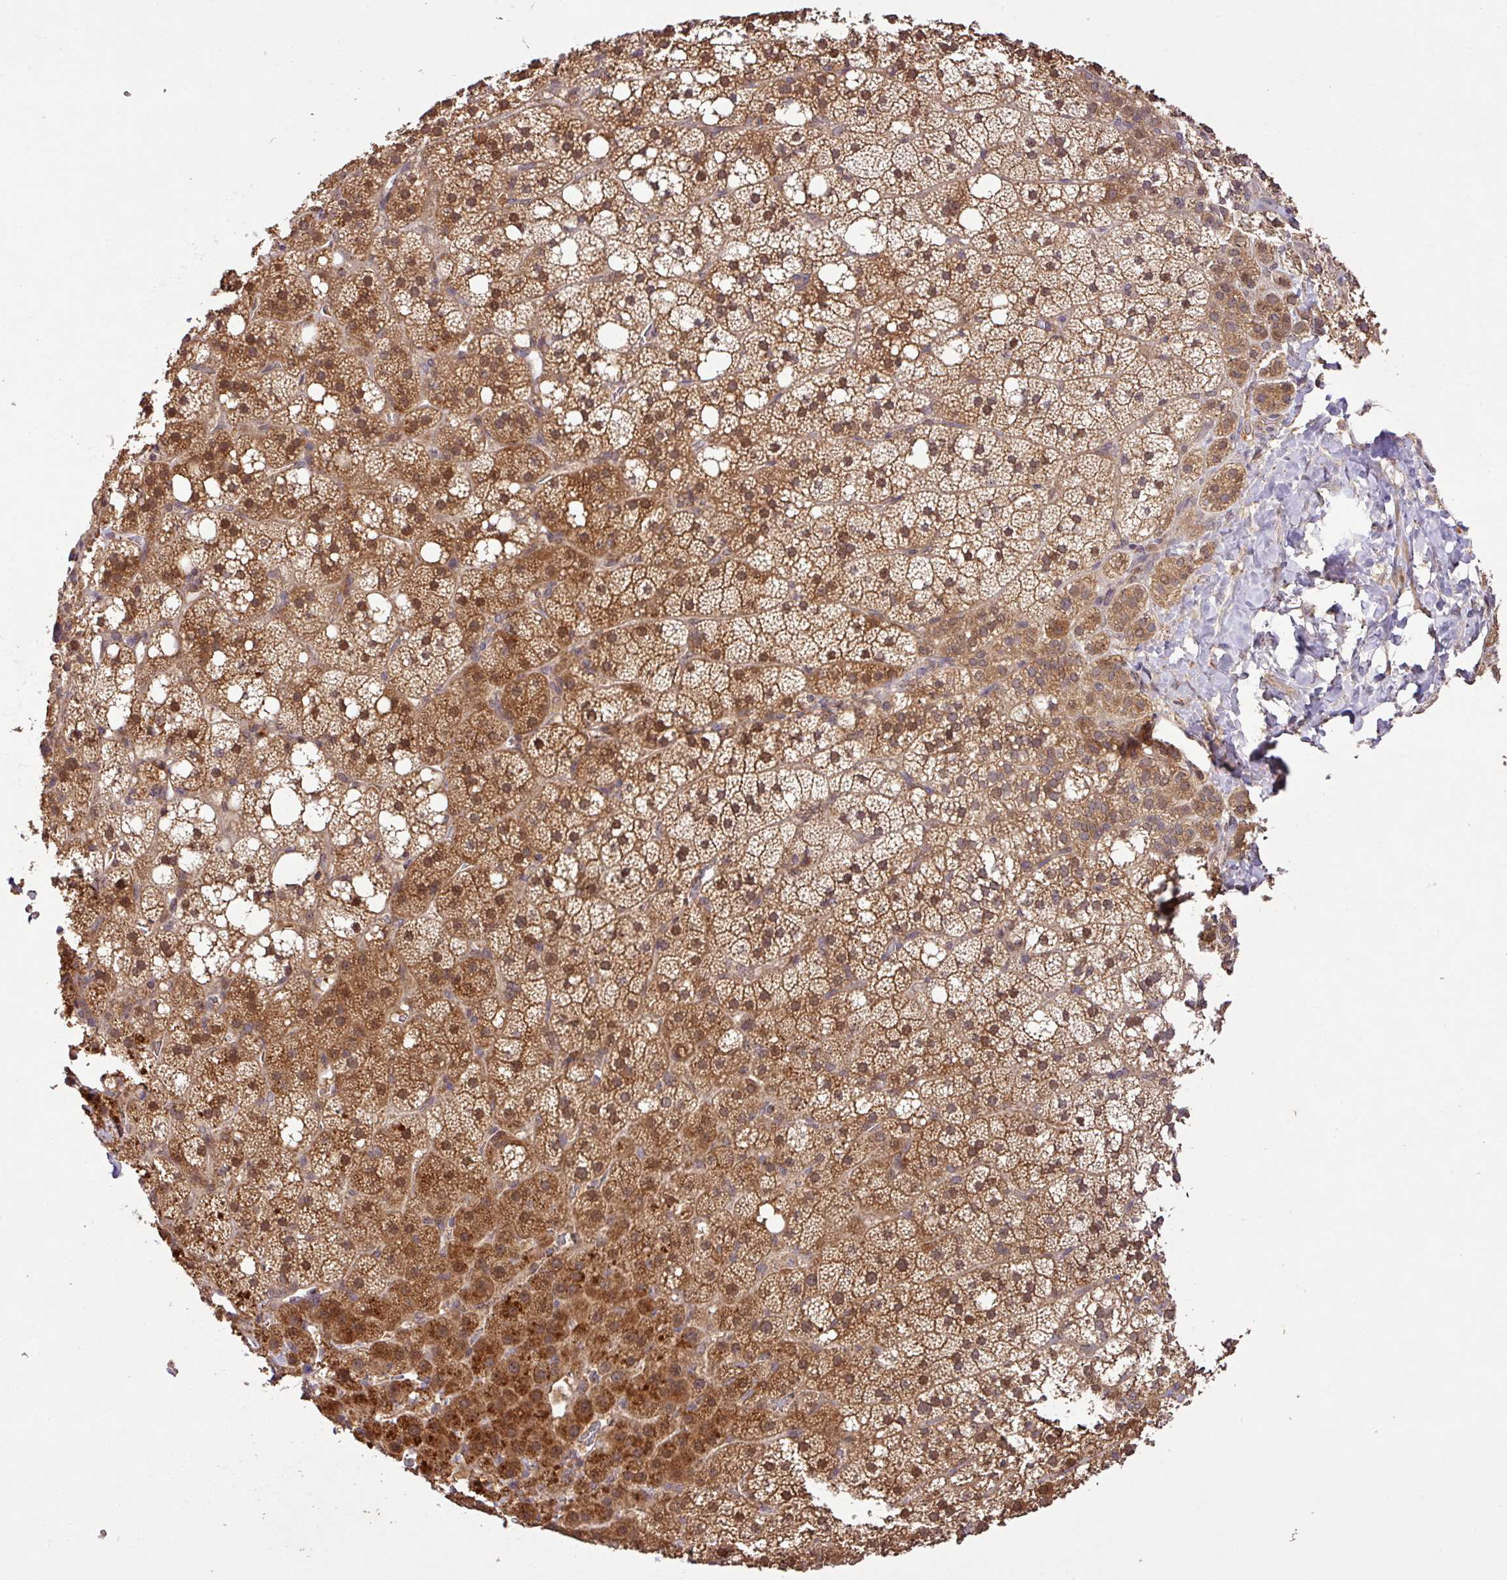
{"staining": {"intensity": "moderate", "quantity": ">75%", "location": "cytoplasmic/membranous"}, "tissue": "adrenal gland", "cell_type": "Glandular cells", "image_type": "normal", "snomed": [{"axis": "morphology", "description": "Normal tissue, NOS"}, {"axis": "topography", "description": "Adrenal gland"}], "caption": "The histopathology image shows staining of benign adrenal gland, revealing moderate cytoplasmic/membranous protein staining (brown color) within glandular cells.", "gene": "FAIM", "patient": {"sex": "male", "age": 53}}